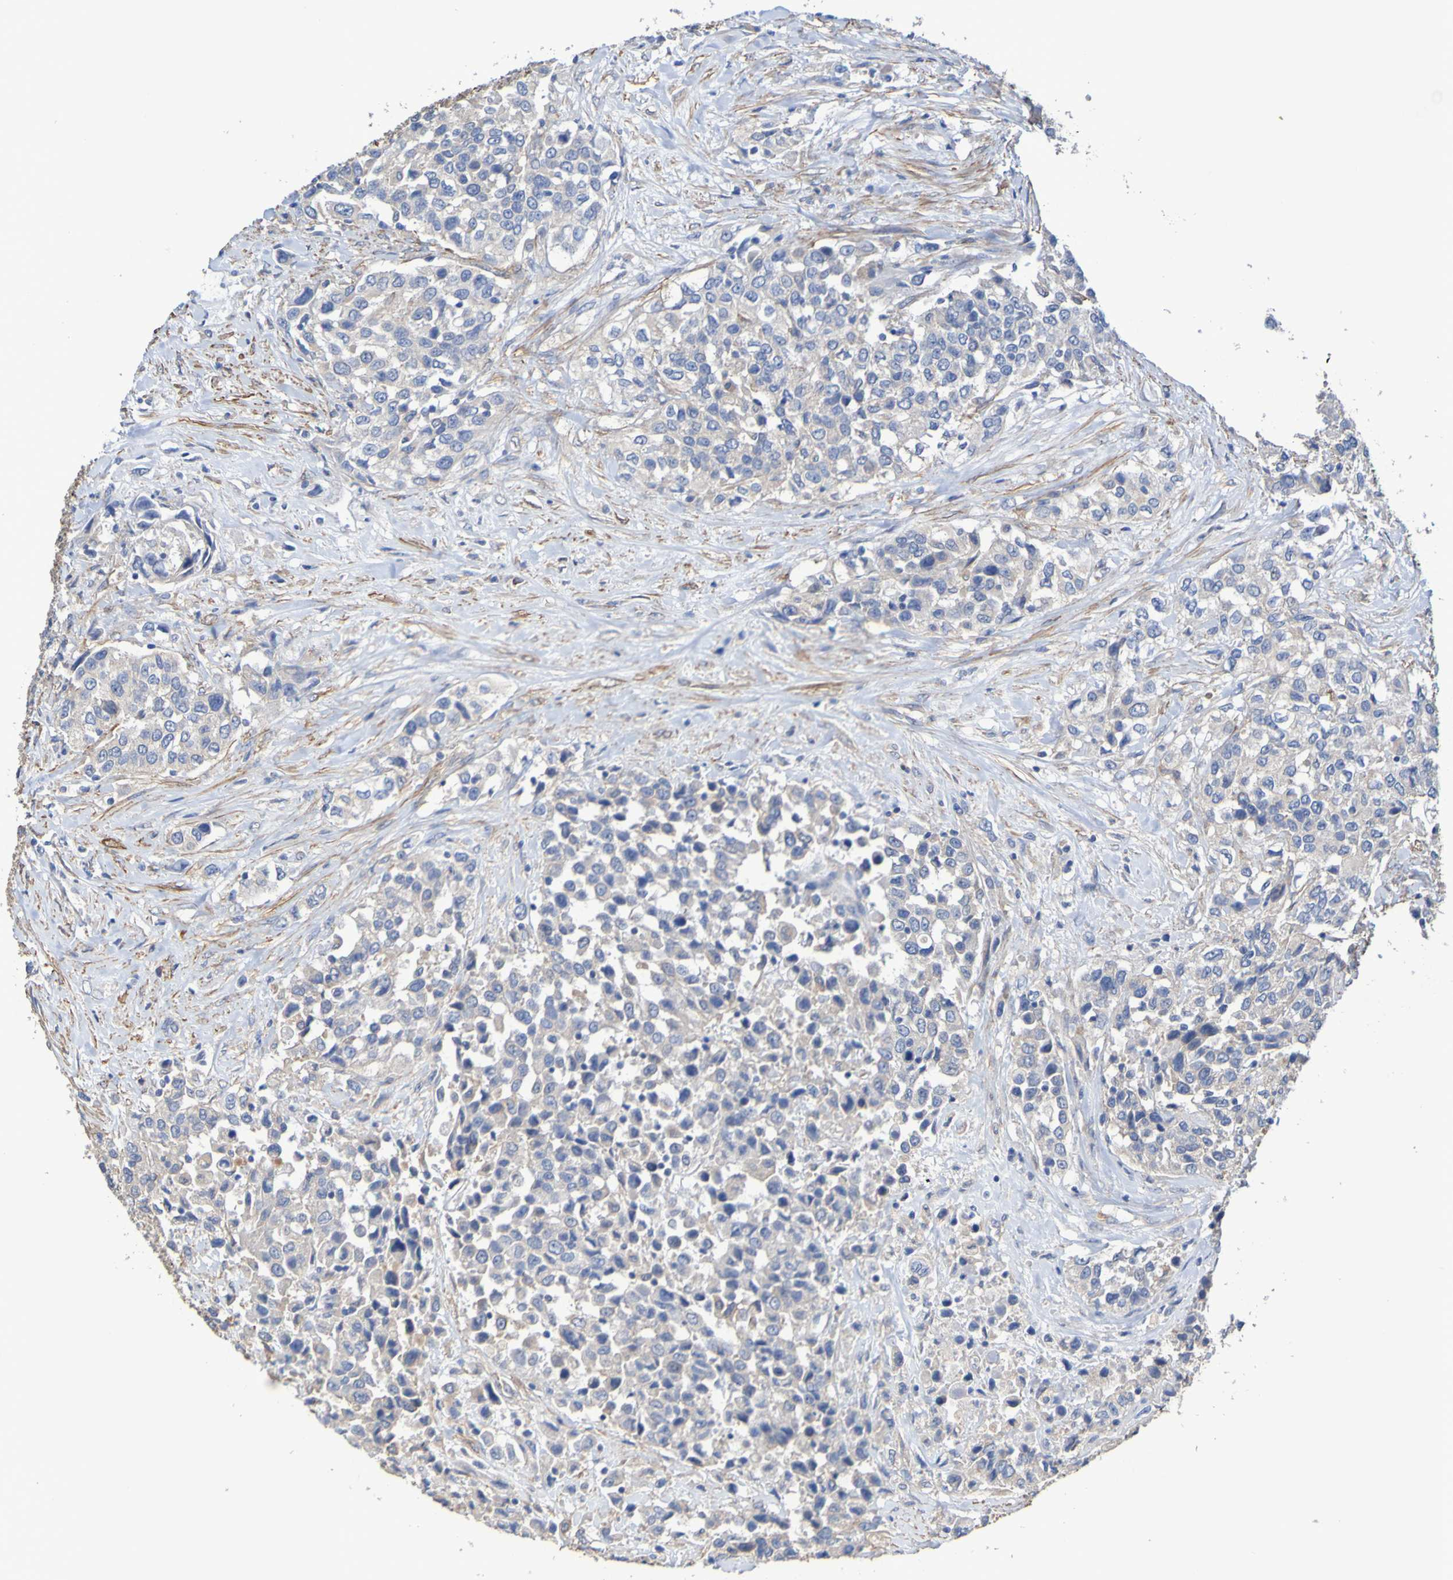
{"staining": {"intensity": "weak", "quantity": ">75%", "location": "cytoplasmic/membranous"}, "tissue": "urothelial cancer", "cell_type": "Tumor cells", "image_type": "cancer", "snomed": [{"axis": "morphology", "description": "Urothelial carcinoma, High grade"}, {"axis": "topography", "description": "Urinary bladder"}], "caption": "A brown stain labels weak cytoplasmic/membranous positivity of a protein in human urothelial cancer tumor cells.", "gene": "SRPRB", "patient": {"sex": "female", "age": 80}}